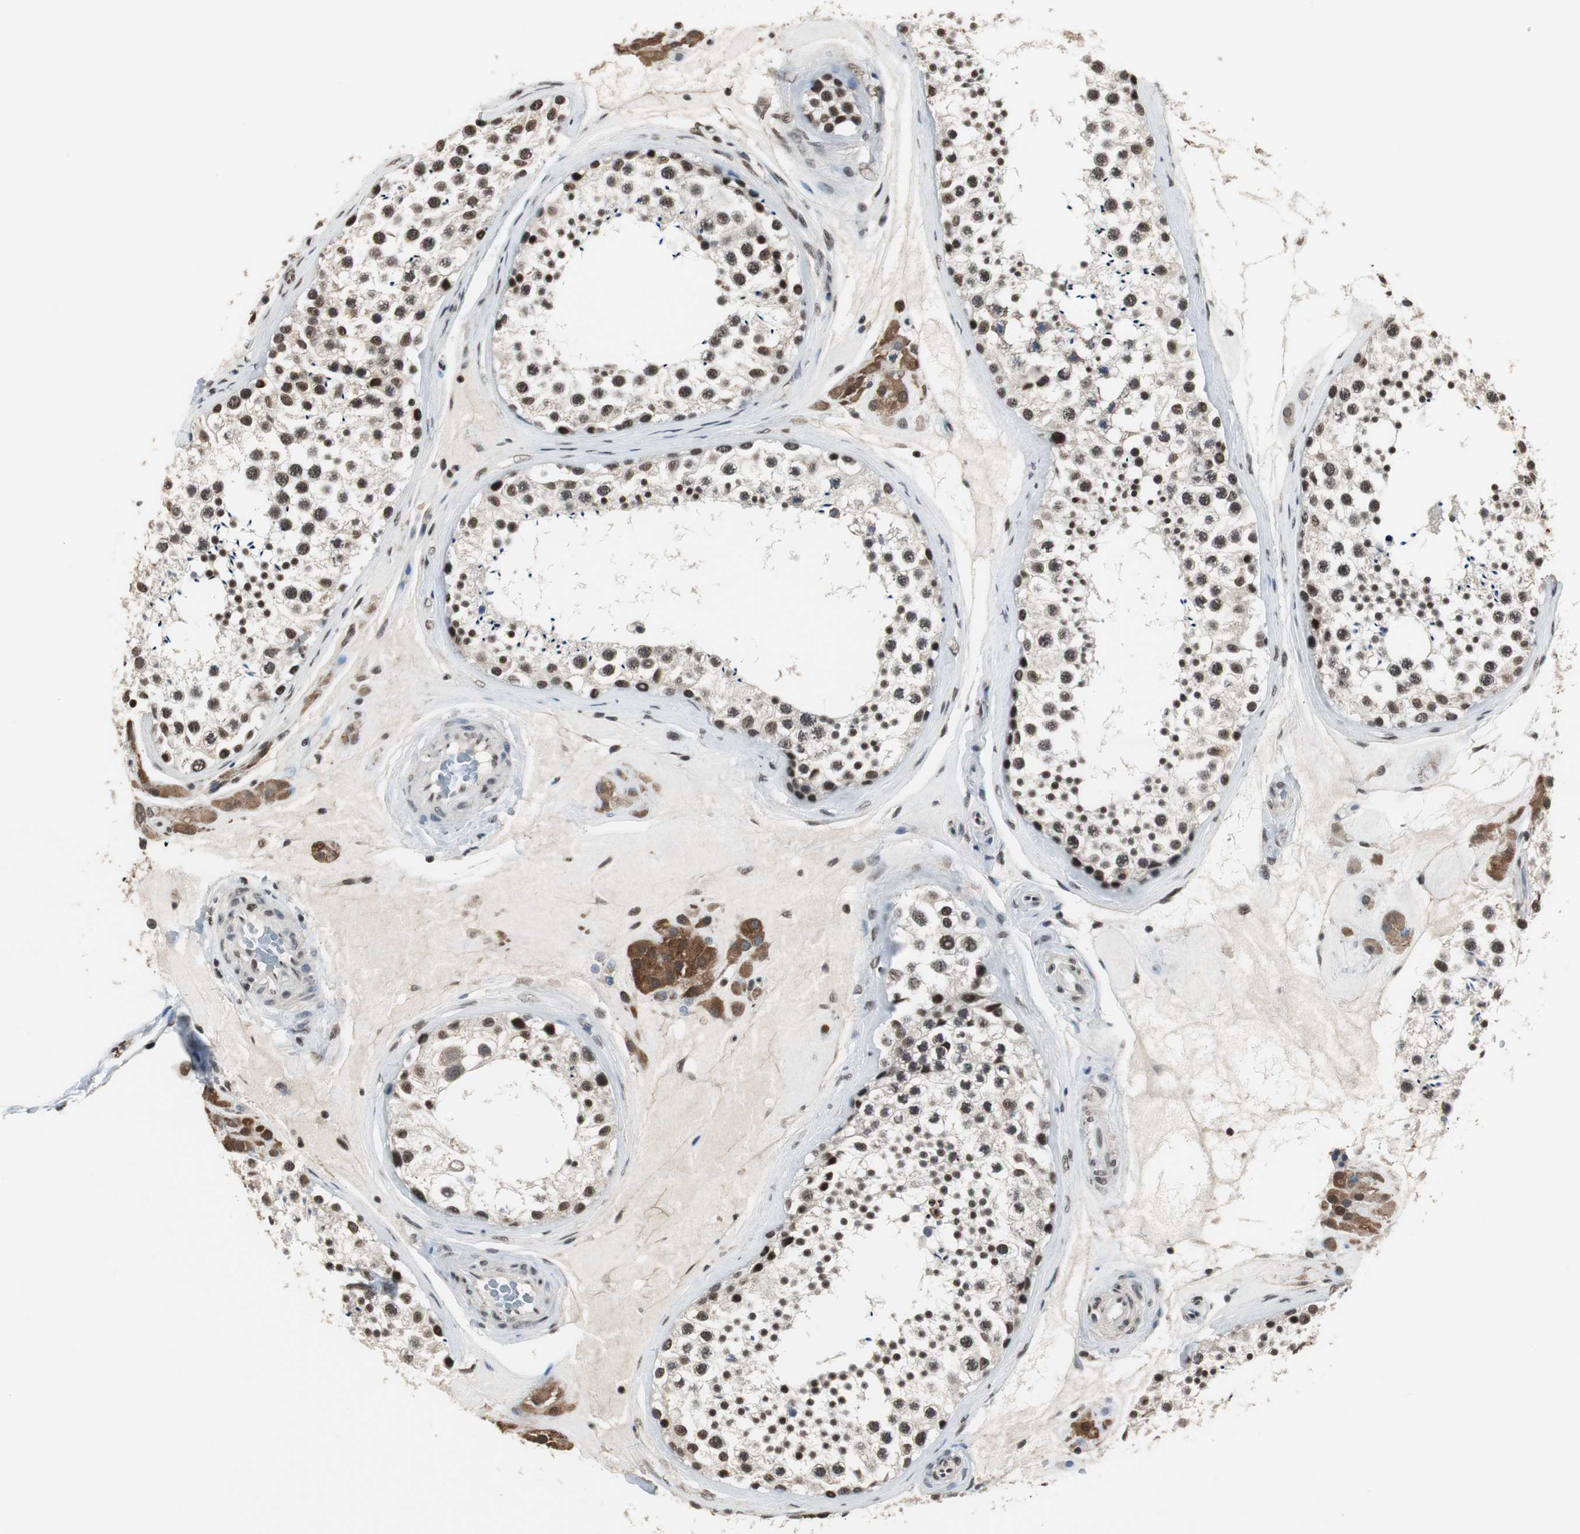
{"staining": {"intensity": "strong", "quantity": ">75%", "location": "nuclear"}, "tissue": "testis", "cell_type": "Cells in seminiferous ducts", "image_type": "normal", "snomed": [{"axis": "morphology", "description": "Normal tissue, NOS"}, {"axis": "topography", "description": "Testis"}], "caption": "High-magnification brightfield microscopy of normal testis stained with DAB (brown) and counterstained with hematoxylin (blue). cells in seminiferous ducts exhibit strong nuclear positivity is identified in approximately>75% of cells.", "gene": "MKX", "patient": {"sex": "male", "age": 46}}